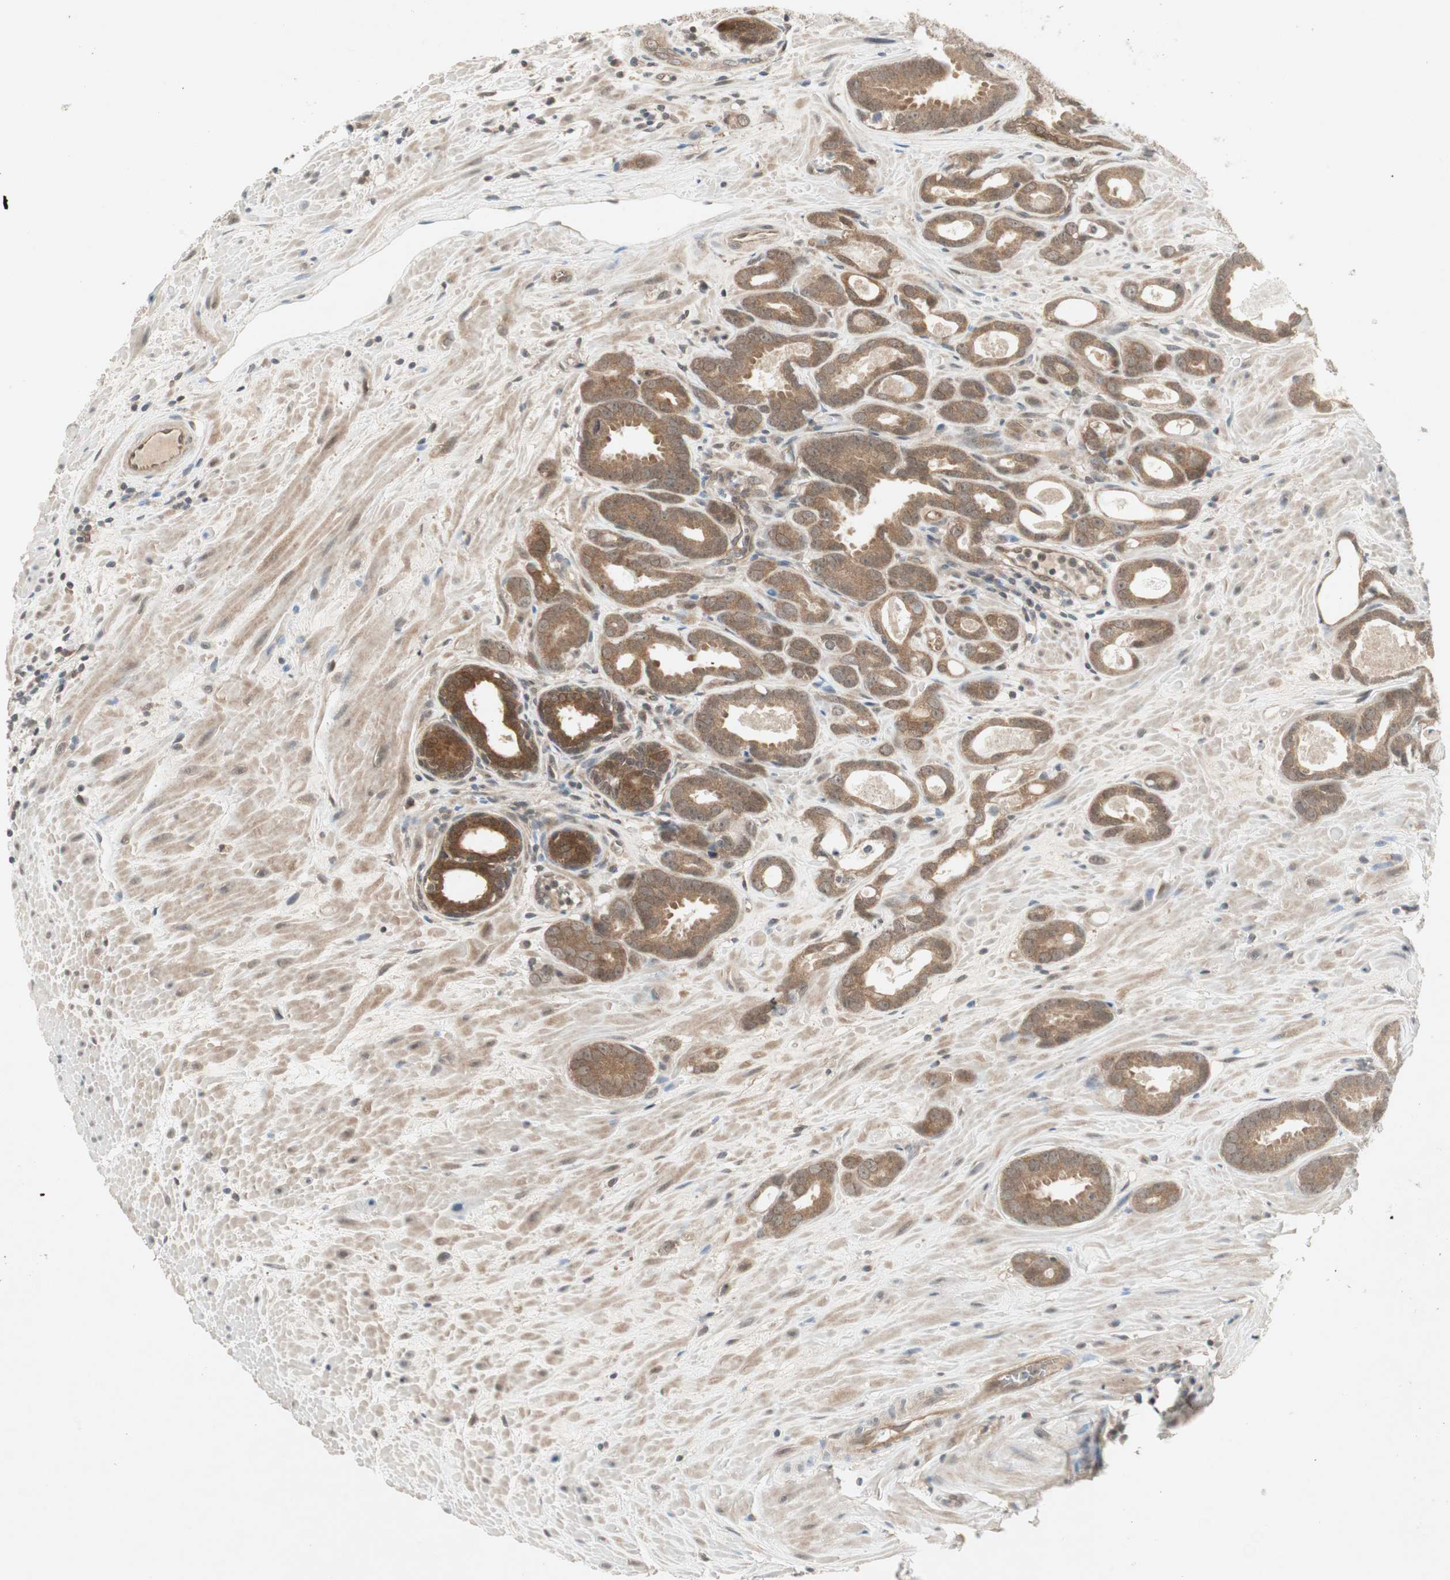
{"staining": {"intensity": "moderate", "quantity": ">75%", "location": "cytoplasmic/membranous"}, "tissue": "prostate cancer", "cell_type": "Tumor cells", "image_type": "cancer", "snomed": [{"axis": "morphology", "description": "Adenocarcinoma, Low grade"}, {"axis": "topography", "description": "Prostate"}], "caption": "The immunohistochemical stain highlights moderate cytoplasmic/membranous positivity in tumor cells of adenocarcinoma (low-grade) (prostate) tissue. (brown staining indicates protein expression, while blue staining denotes nuclei).", "gene": "PTPA", "patient": {"sex": "male", "age": 57}}